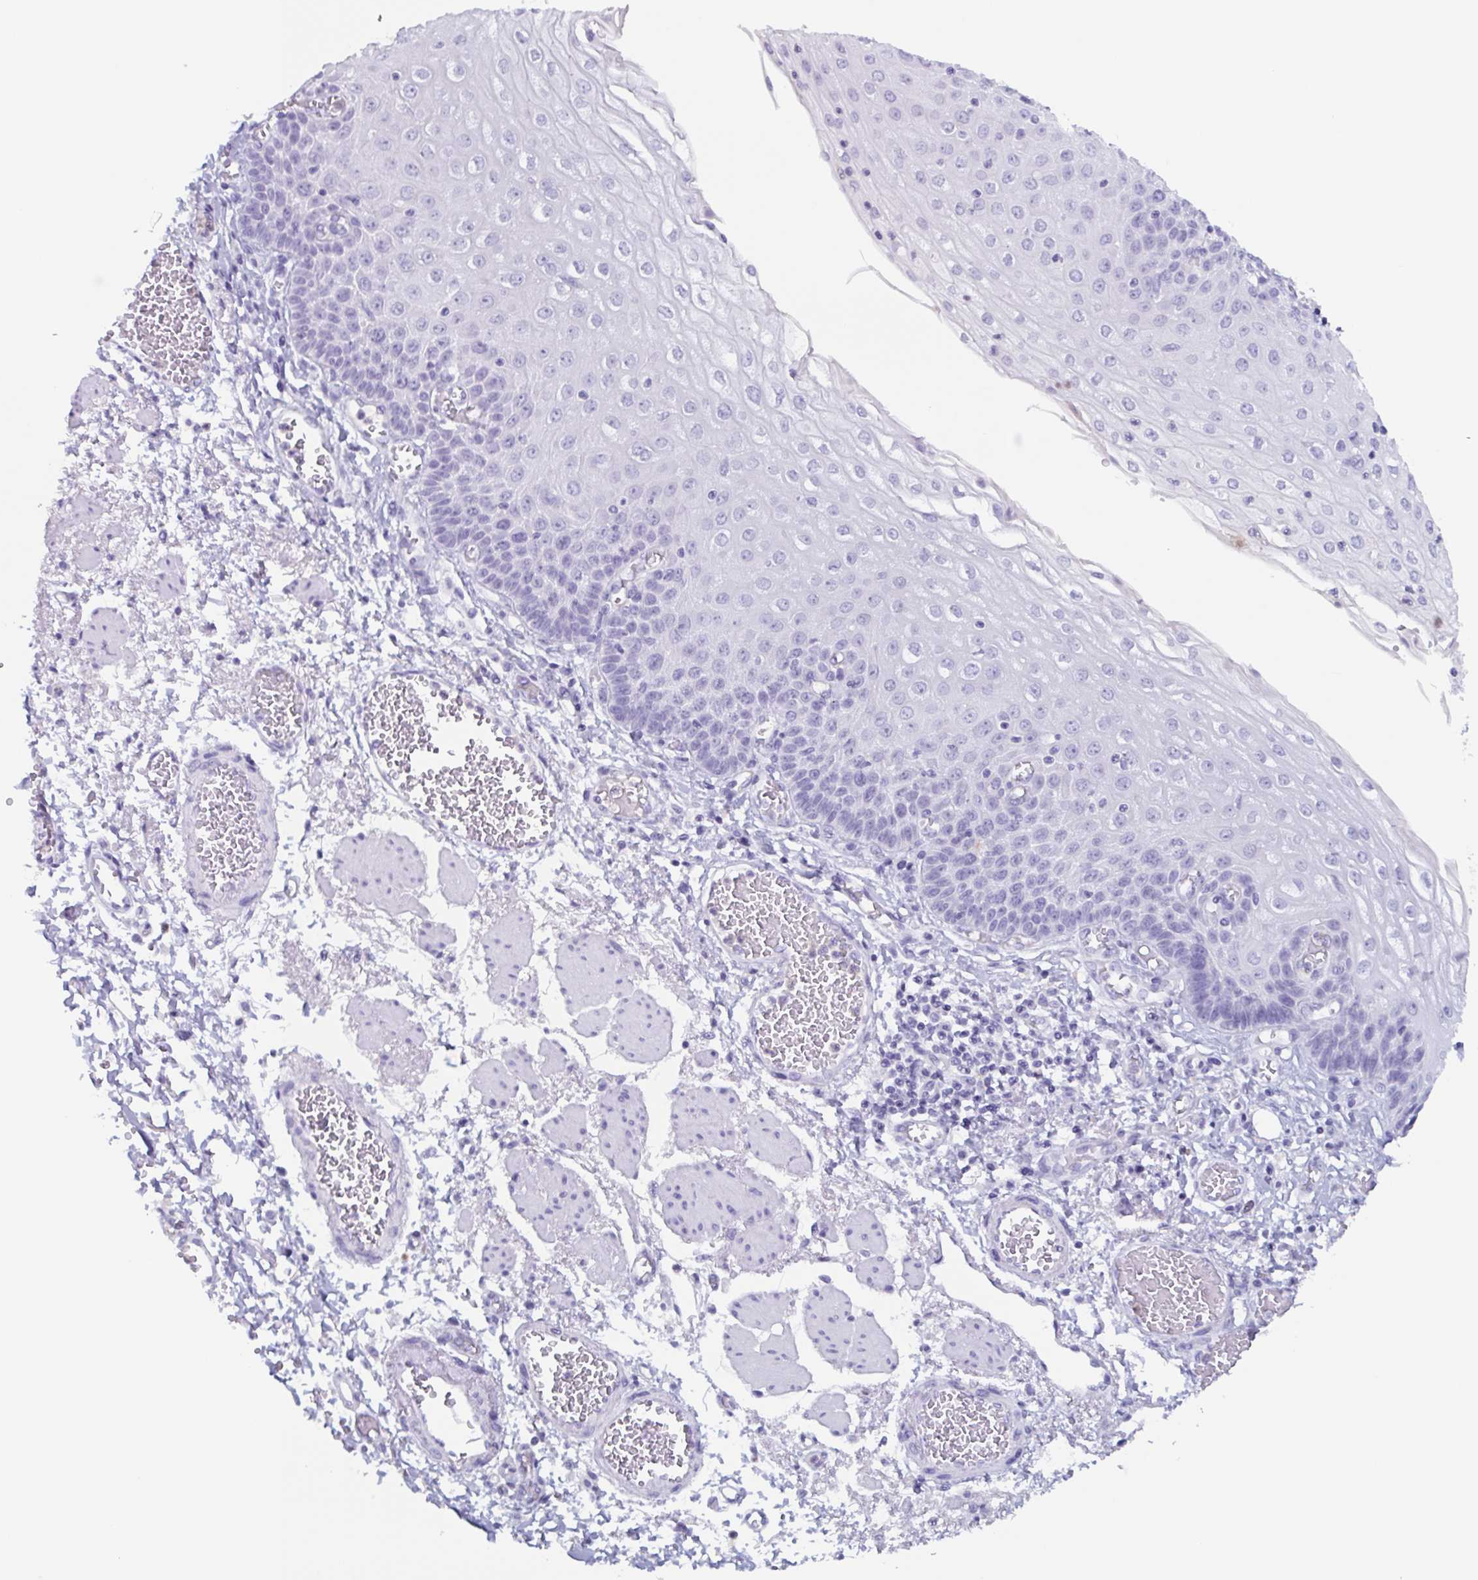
{"staining": {"intensity": "negative", "quantity": "none", "location": "none"}, "tissue": "esophagus", "cell_type": "Squamous epithelial cells", "image_type": "normal", "snomed": [{"axis": "morphology", "description": "Normal tissue, NOS"}, {"axis": "morphology", "description": "Adenocarcinoma, NOS"}, {"axis": "topography", "description": "Esophagus"}], "caption": "A histopathology image of esophagus stained for a protein displays no brown staining in squamous epithelial cells. (DAB (3,3'-diaminobenzidine) IHC, high magnification).", "gene": "BPI", "patient": {"sex": "male", "age": 81}}